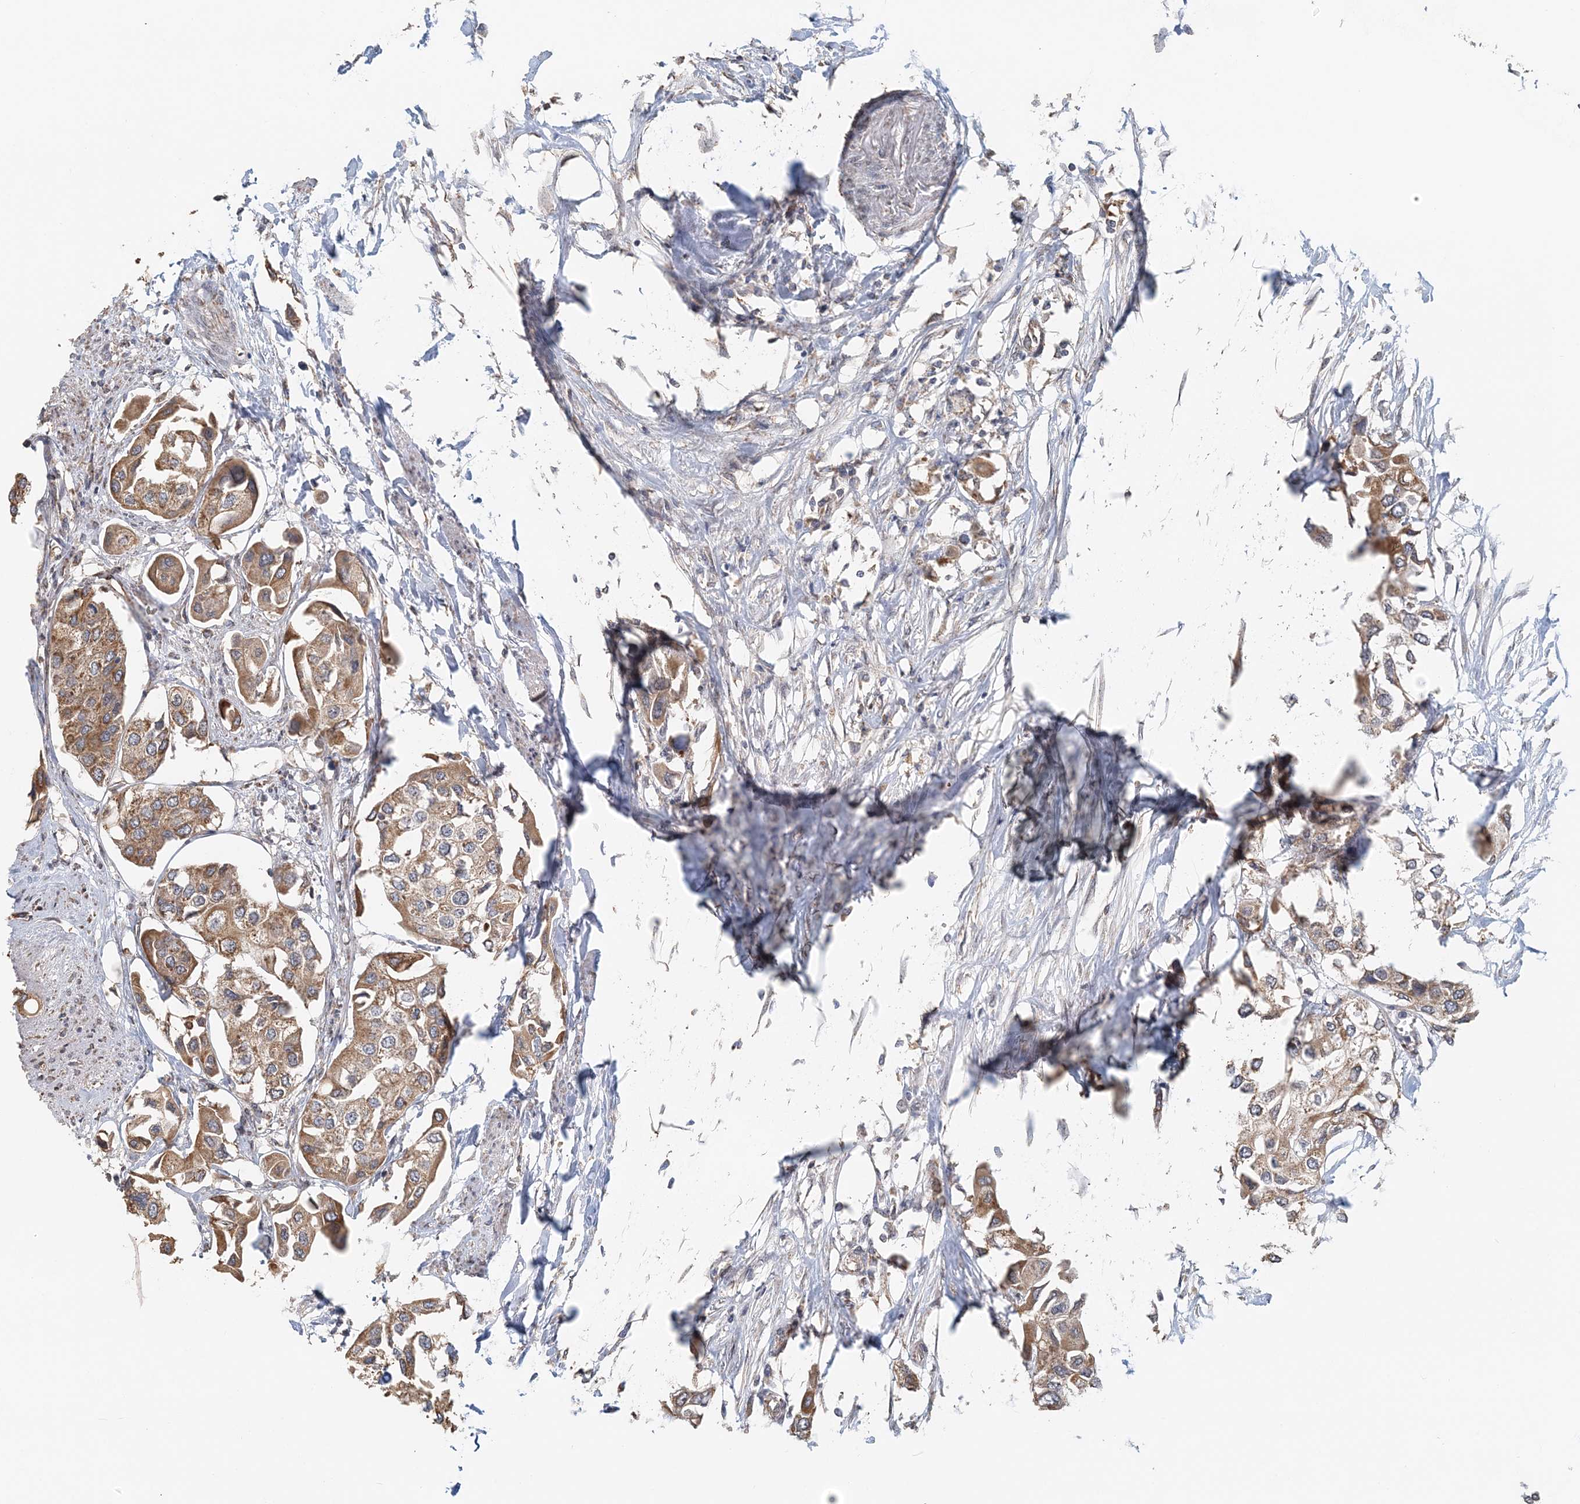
{"staining": {"intensity": "moderate", "quantity": ">75%", "location": "cytoplasmic/membranous"}, "tissue": "urothelial cancer", "cell_type": "Tumor cells", "image_type": "cancer", "snomed": [{"axis": "morphology", "description": "Urothelial carcinoma, High grade"}, {"axis": "topography", "description": "Urinary bladder"}], "caption": "Protein analysis of urothelial cancer tissue demonstrates moderate cytoplasmic/membranous expression in approximately >75% of tumor cells. Using DAB (3,3'-diaminobenzidine) (brown) and hematoxylin (blue) stains, captured at high magnification using brightfield microscopy.", "gene": "FBXO38", "patient": {"sex": "male", "age": 64}}